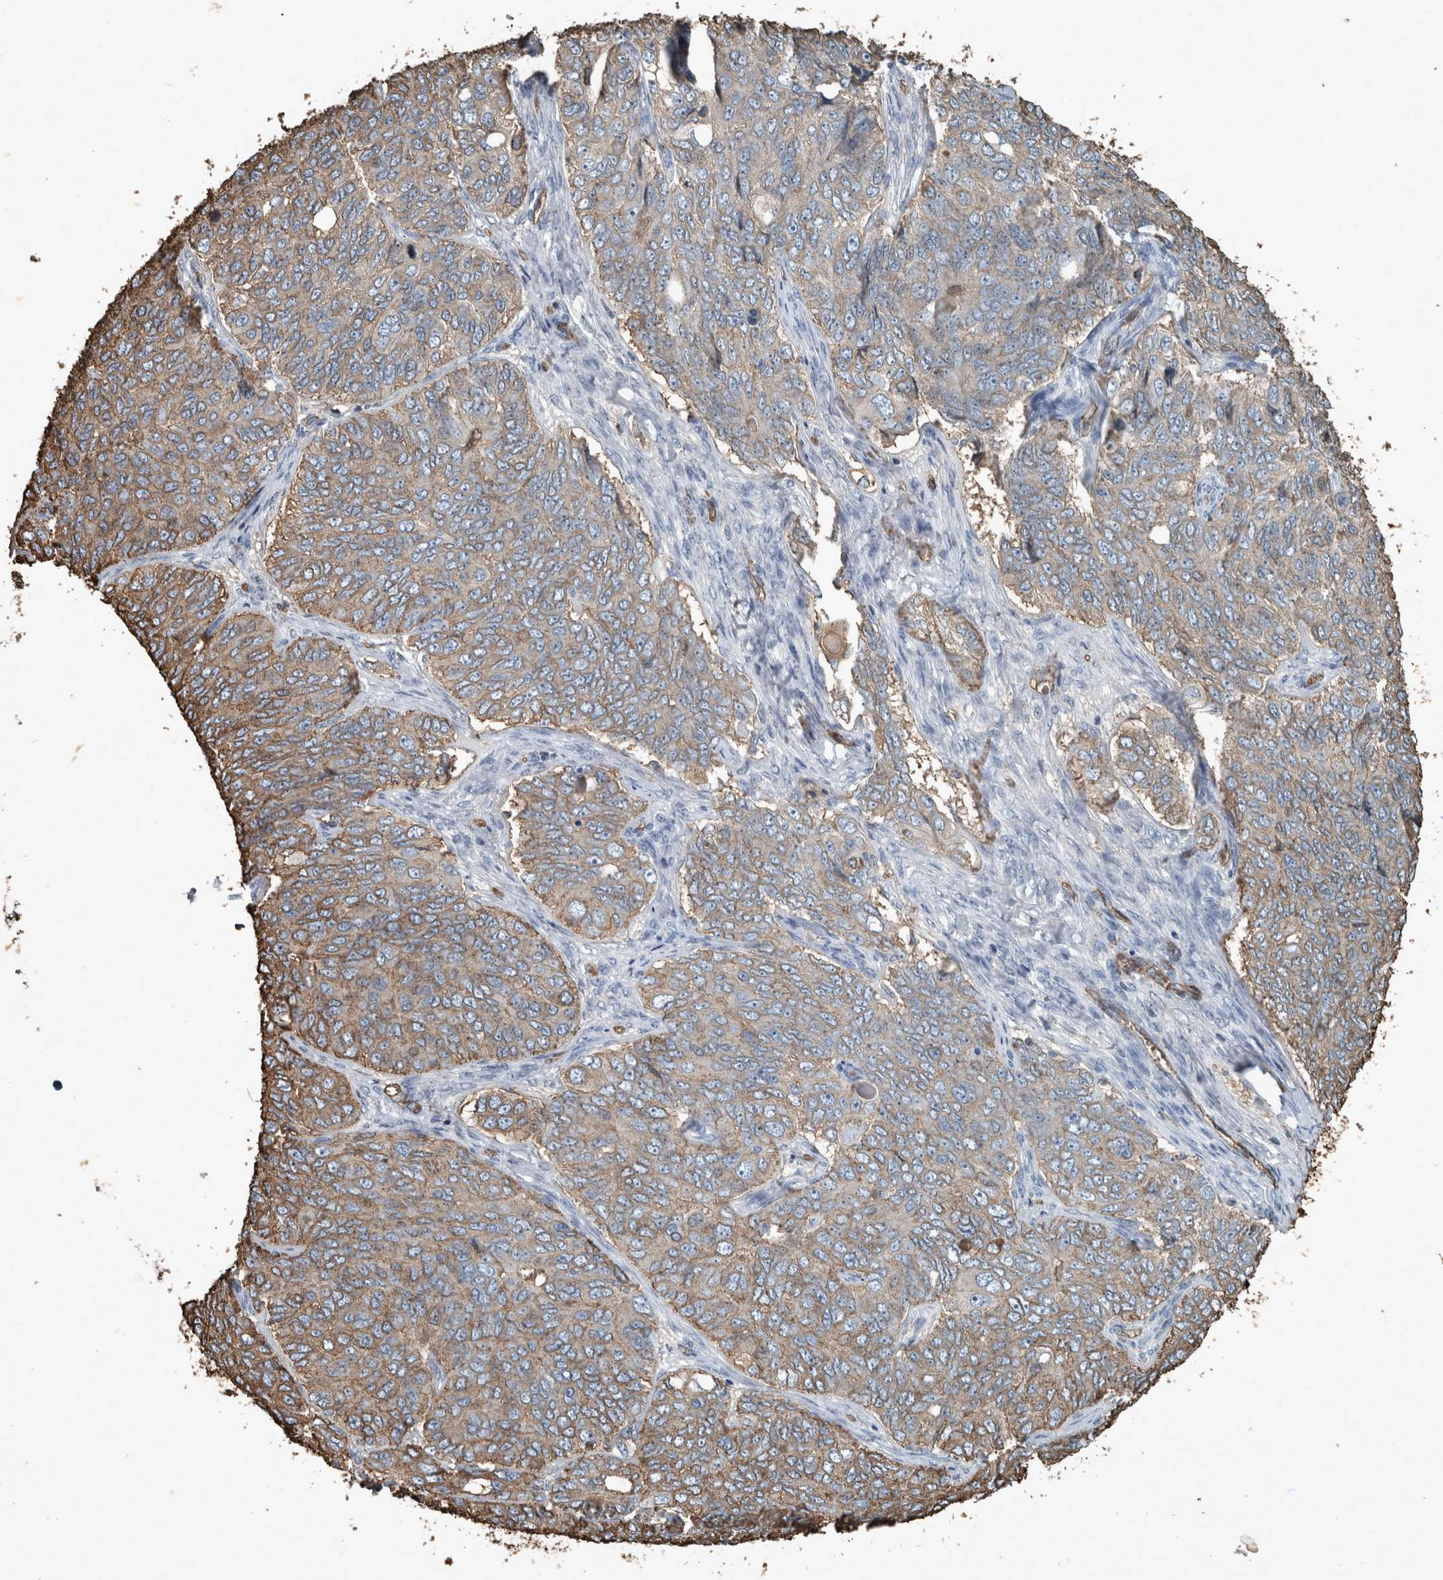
{"staining": {"intensity": "weak", "quantity": ">75%", "location": "cytoplasmic/membranous"}, "tissue": "ovarian cancer", "cell_type": "Tumor cells", "image_type": "cancer", "snomed": [{"axis": "morphology", "description": "Carcinoma, endometroid"}, {"axis": "topography", "description": "Ovary"}], "caption": "A histopathology image showing weak cytoplasmic/membranous expression in approximately >75% of tumor cells in endometroid carcinoma (ovarian), as visualized by brown immunohistochemical staining.", "gene": "LBP", "patient": {"sex": "female", "age": 51}}